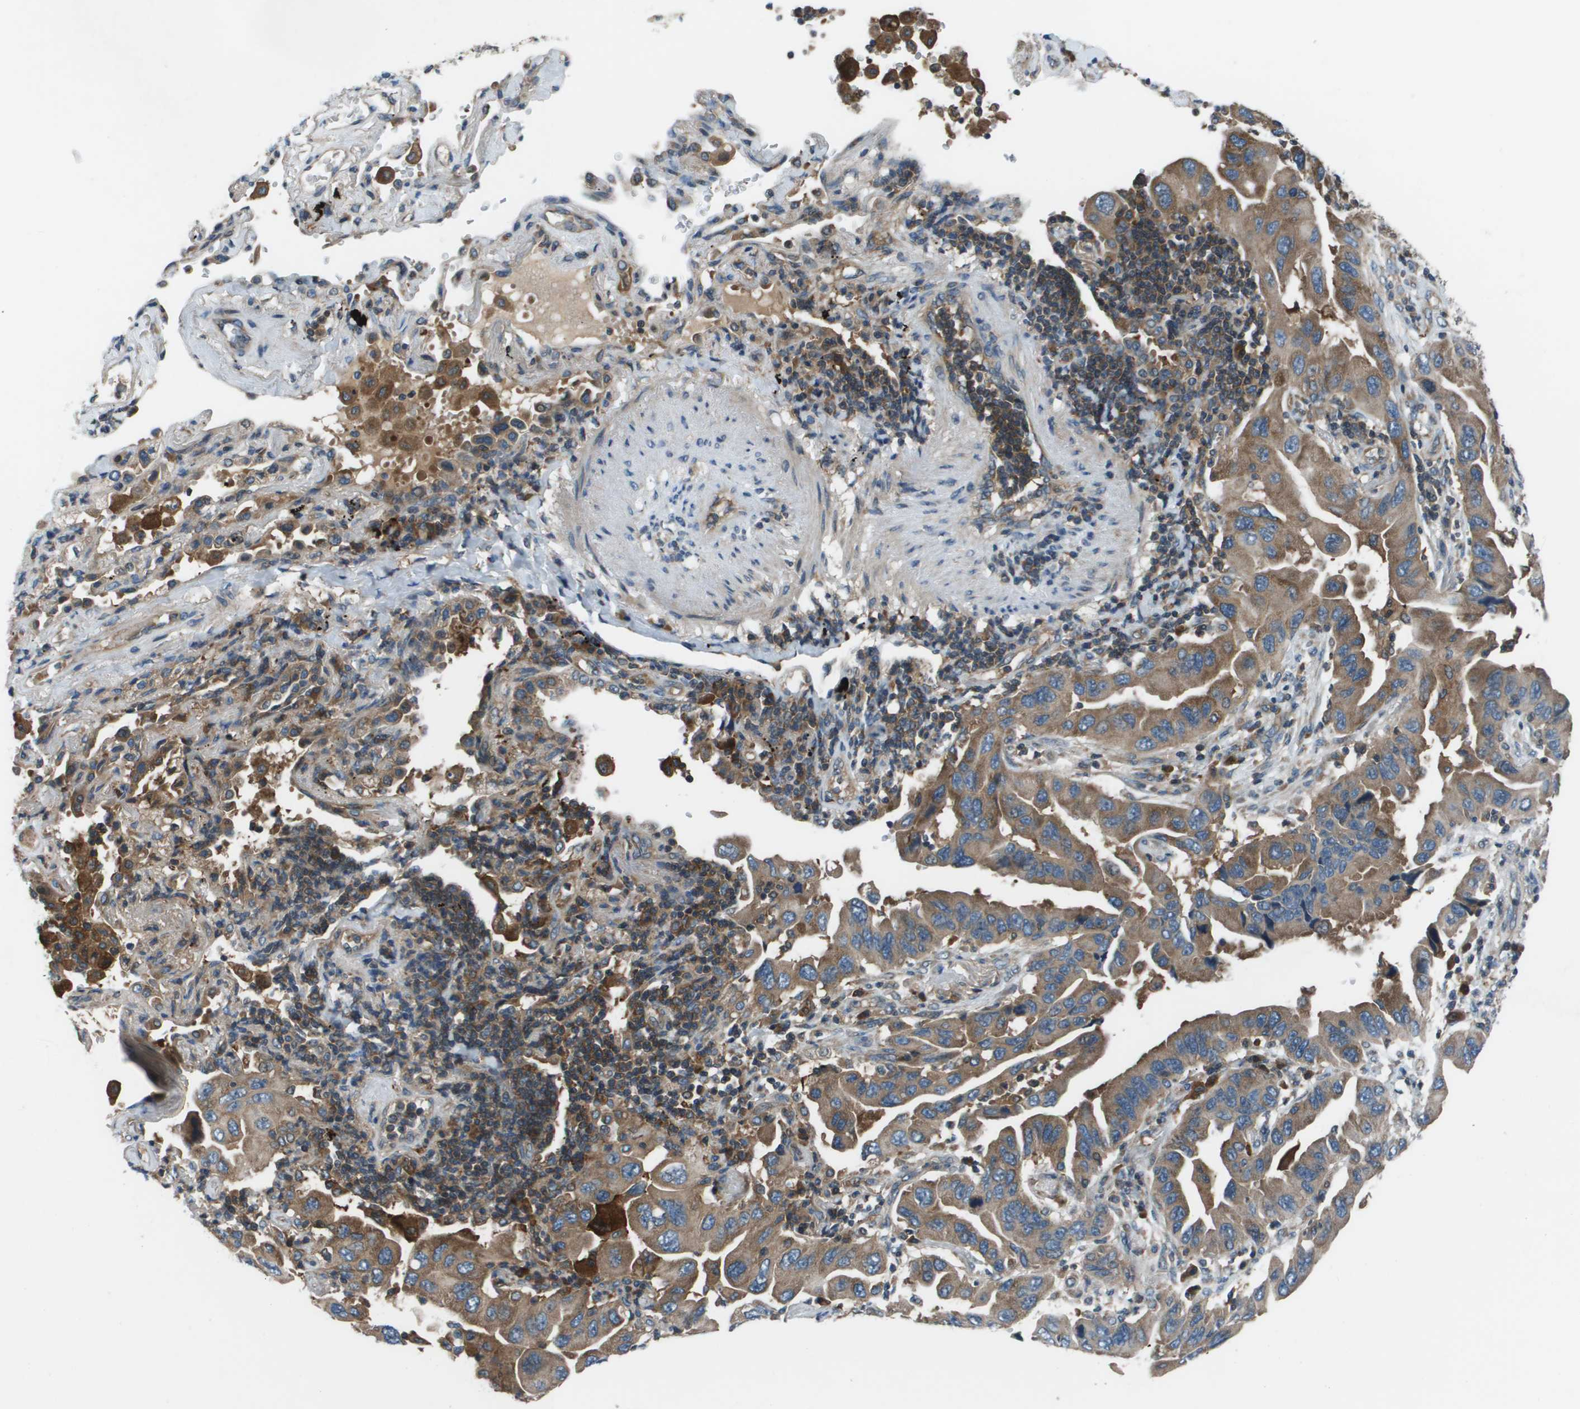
{"staining": {"intensity": "moderate", "quantity": ">75%", "location": "cytoplasmic/membranous"}, "tissue": "lung cancer", "cell_type": "Tumor cells", "image_type": "cancer", "snomed": [{"axis": "morphology", "description": "Adenocarcinoma, NOS"}, {"axis": "topography", "description": "Lung"}], "caption": "Adenocarcinoma (lung) stained with a protein marker displays moderate staining in tumor cells.", "gene": "EIF3B", "patient": {"sex": "female", "age": 65}}